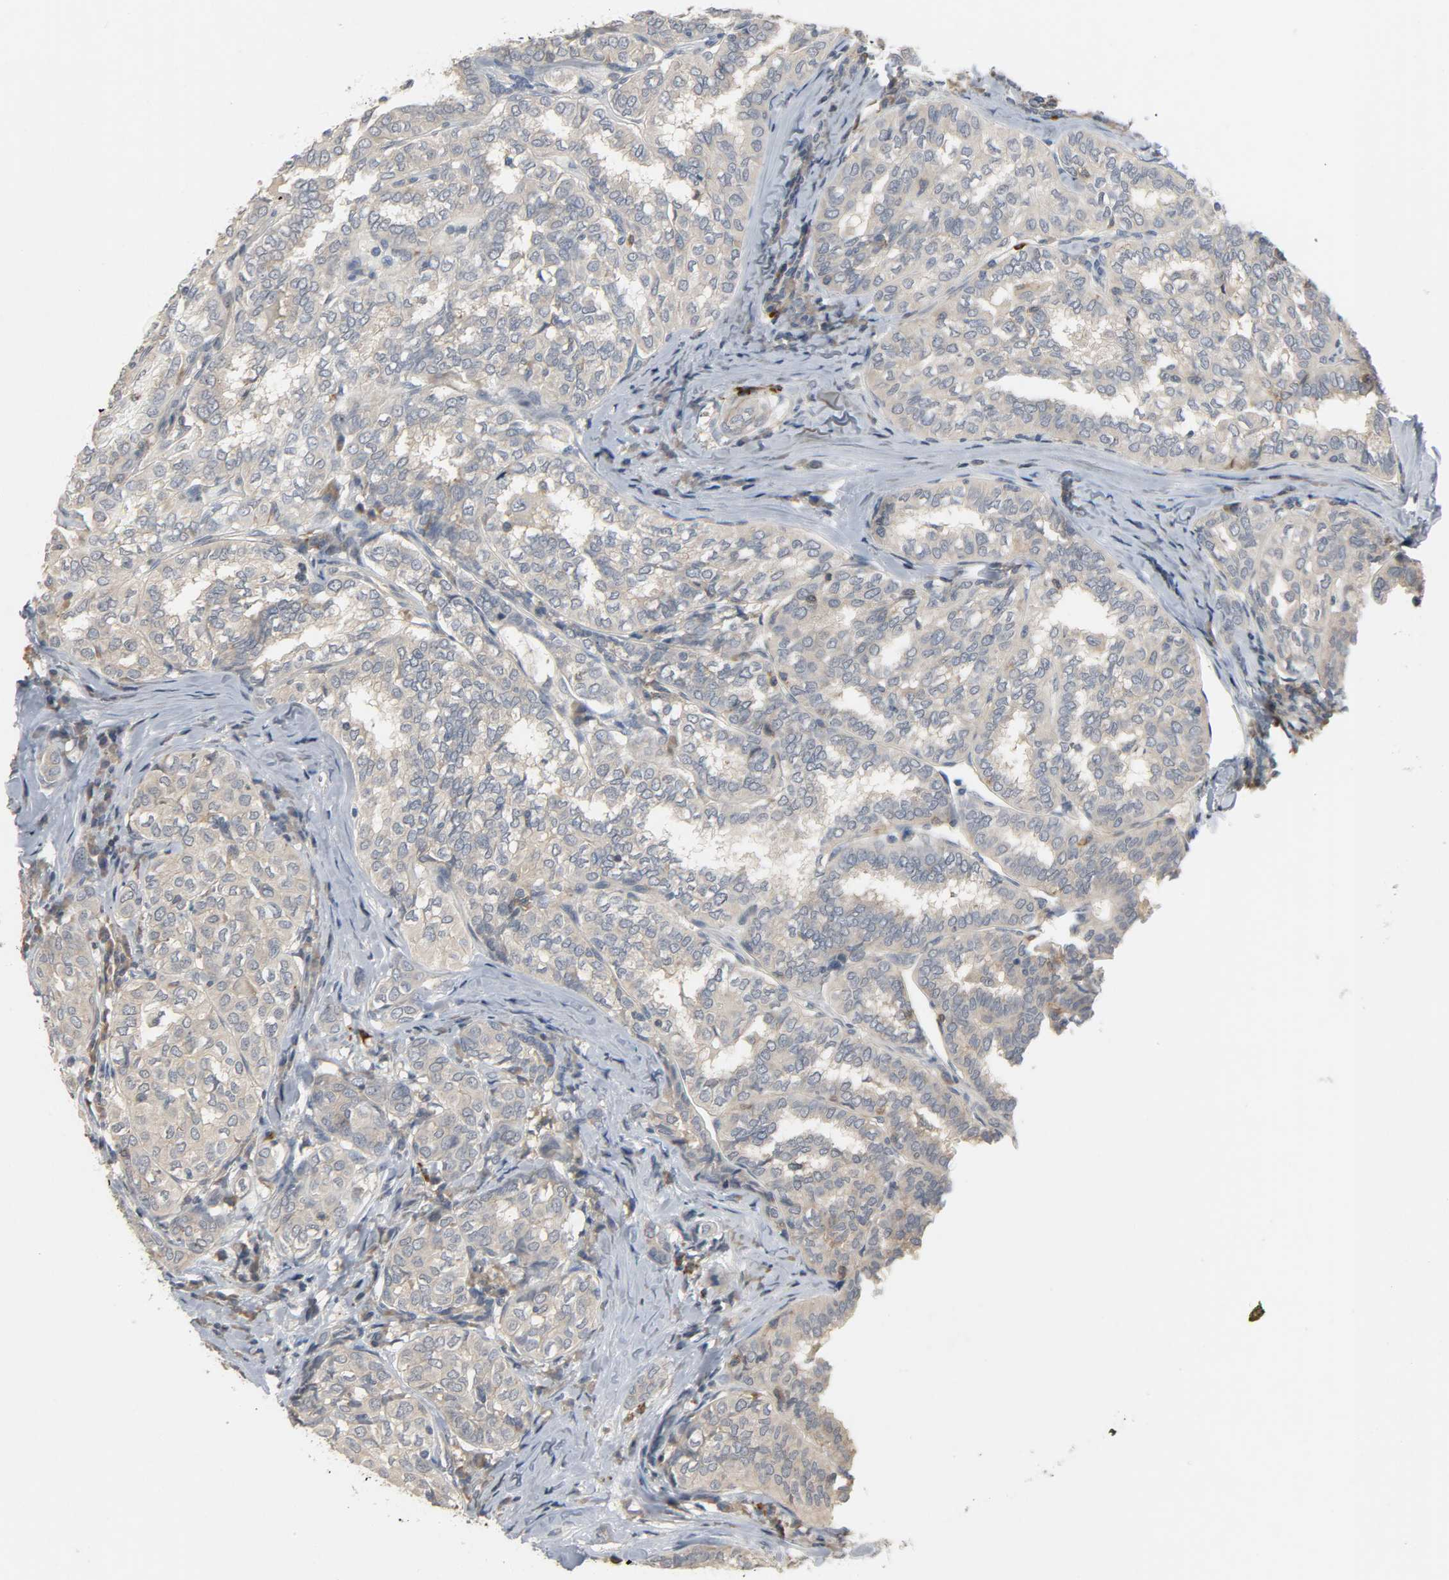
{"staining": {"intensity": "weak", "quantity": "25%-75%", "location": "cytoplasmic/membranous"}, "tissue": "thyroid cancer", "cell_type": "Tumor cells", "image_type": "cancer", "snomed": [{"axis": "morphology", "description": "Papillary adenocarcinoma, NOS"}, {"axis": "topography", "description": "Thyroid gland"}], "caption": "Immunohistochemical staining of human thyroid cancer (papillary adenocarcinoma) displays low levels of weak cytoplasmic/membranous positivity in about 25%-75% of tumor cells.", "gene": "CD4", "patient": {"sex": "female", "age": 30}}